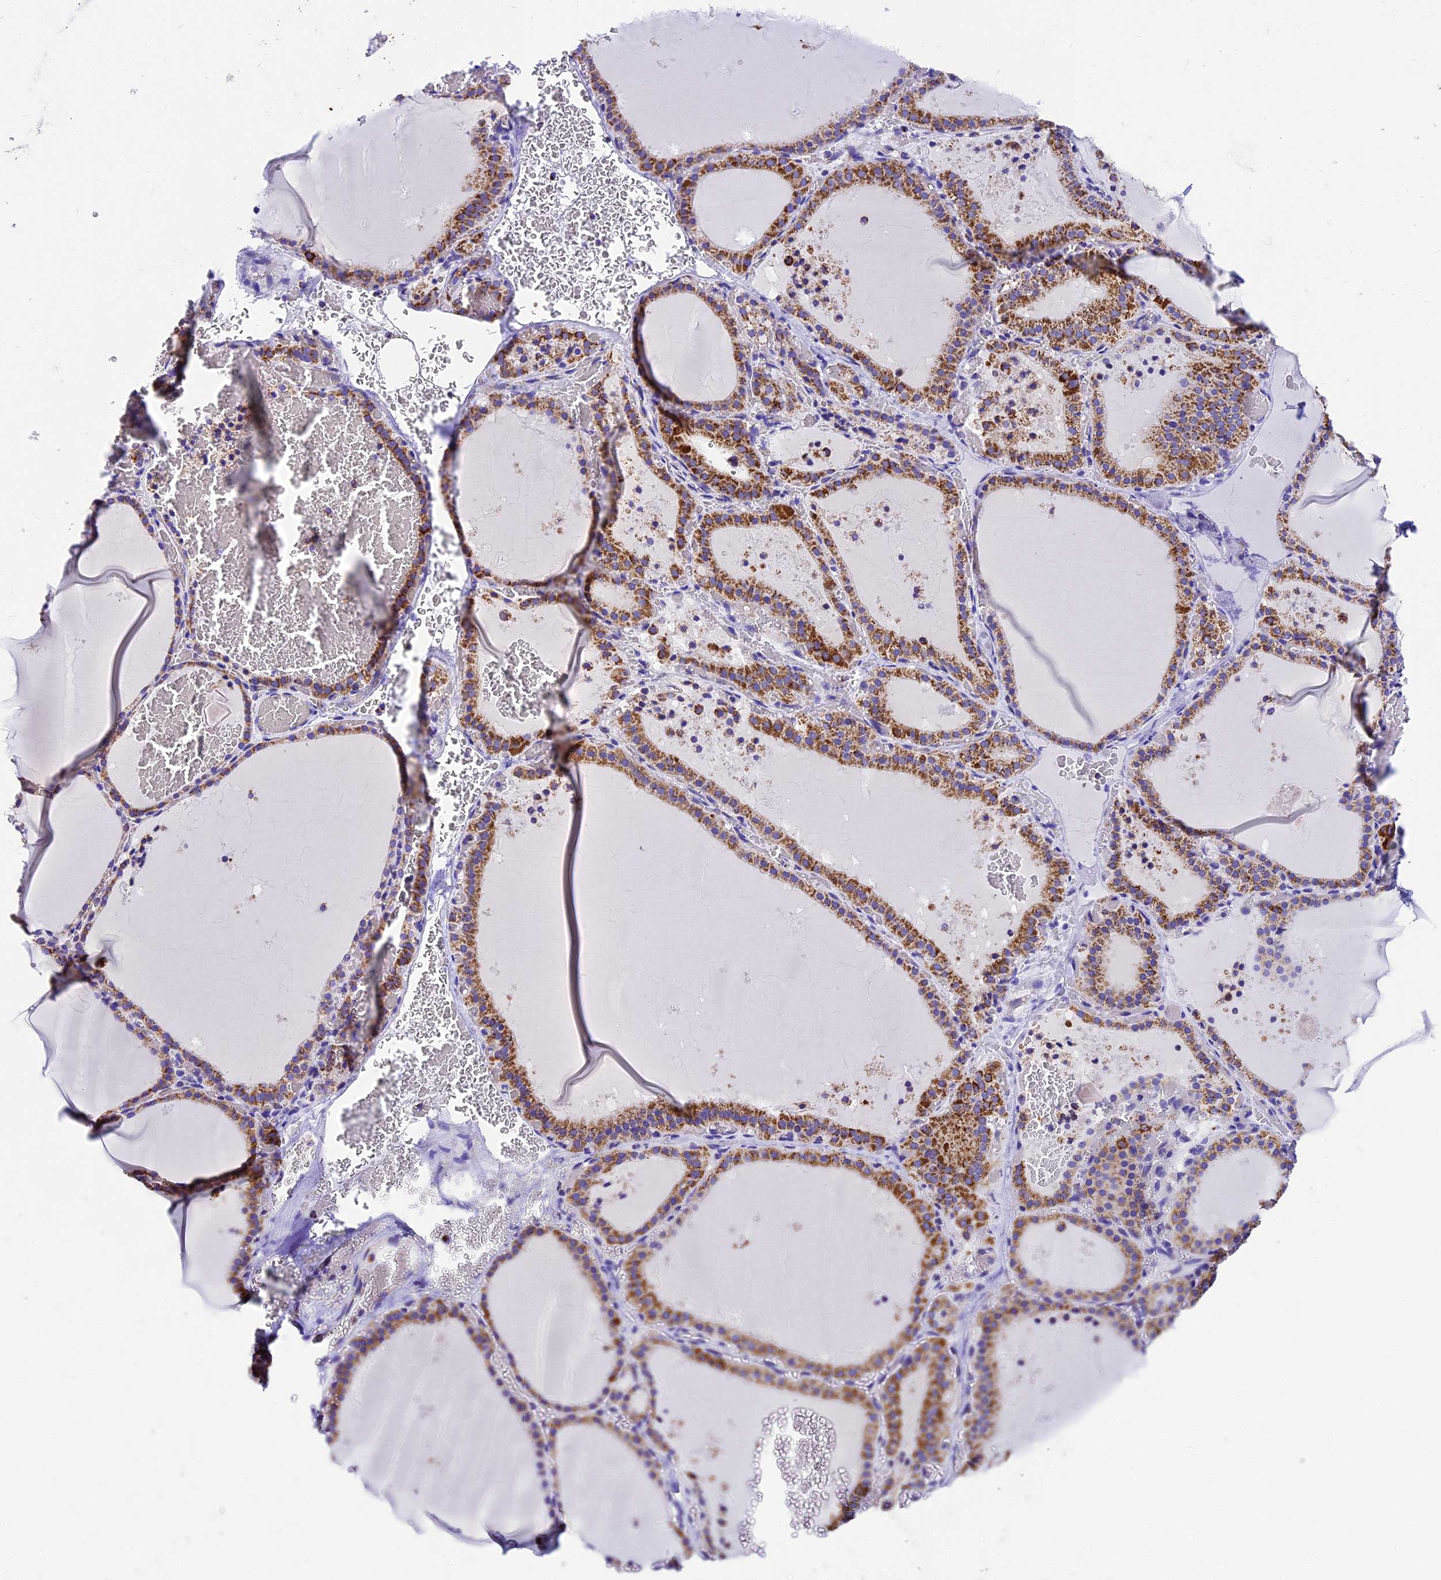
{"staining": {"intensity": "moderate", "quantity": ">75%", "location": "cytoplasmic/membranous"}, "tissue": "thyroid gland", "cell_type": "Glandular cells", "image_type": "normal", "snomed": [{"axis": "morphology", "description": "Normal tissue, NOS"}, {"axis": "topography", "description": "Thyroid gland"}], "caption": "A brown stain shows moderate cytoplasmic/membranous staining of a protein in glandular cells of unremarkable human thyroid gland.", "gene": "DCAF5", "patient": {"sex": "female", "age": 39}}